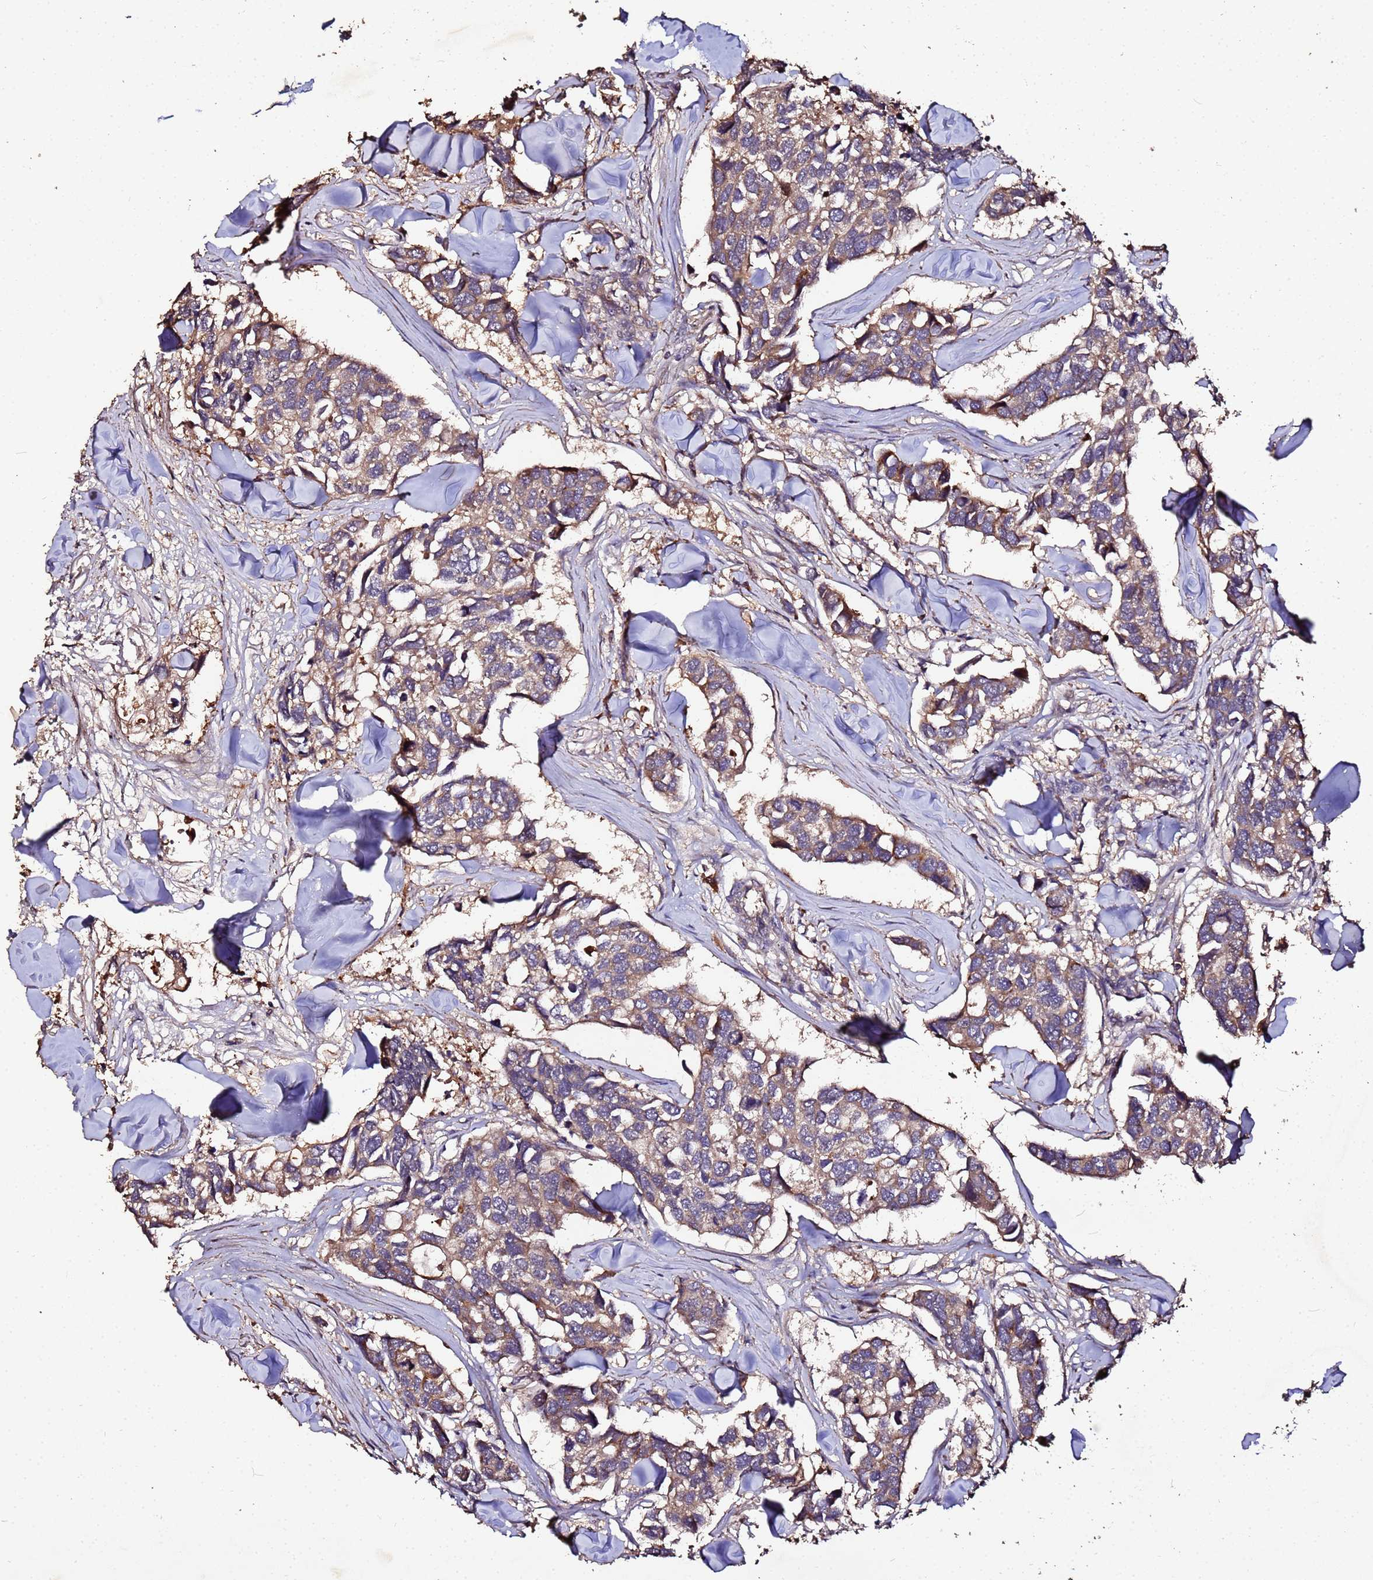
{"staining": {"intensity": "weak", "quantity": ">75%", "location": "cytoplasmic/membranous"}, "tissue": "breast cancer", "cell_type": "Tumor cells", "image_type": "cancer", "snomed": [{"axis": "morphology", "description": "Duct carcinoma"}, {"axis": "topography", "description": "Breast"}], "caption": "Immunohistochemistry (DAB (3,3'-diaminobenzidine)) staining of breast cancer reveals weak cytoplasmic/membranous protein positivity in about >75% of tumor cells.", "gene": "MTERF1", "patient": {"sex": "female", "age": 83}}